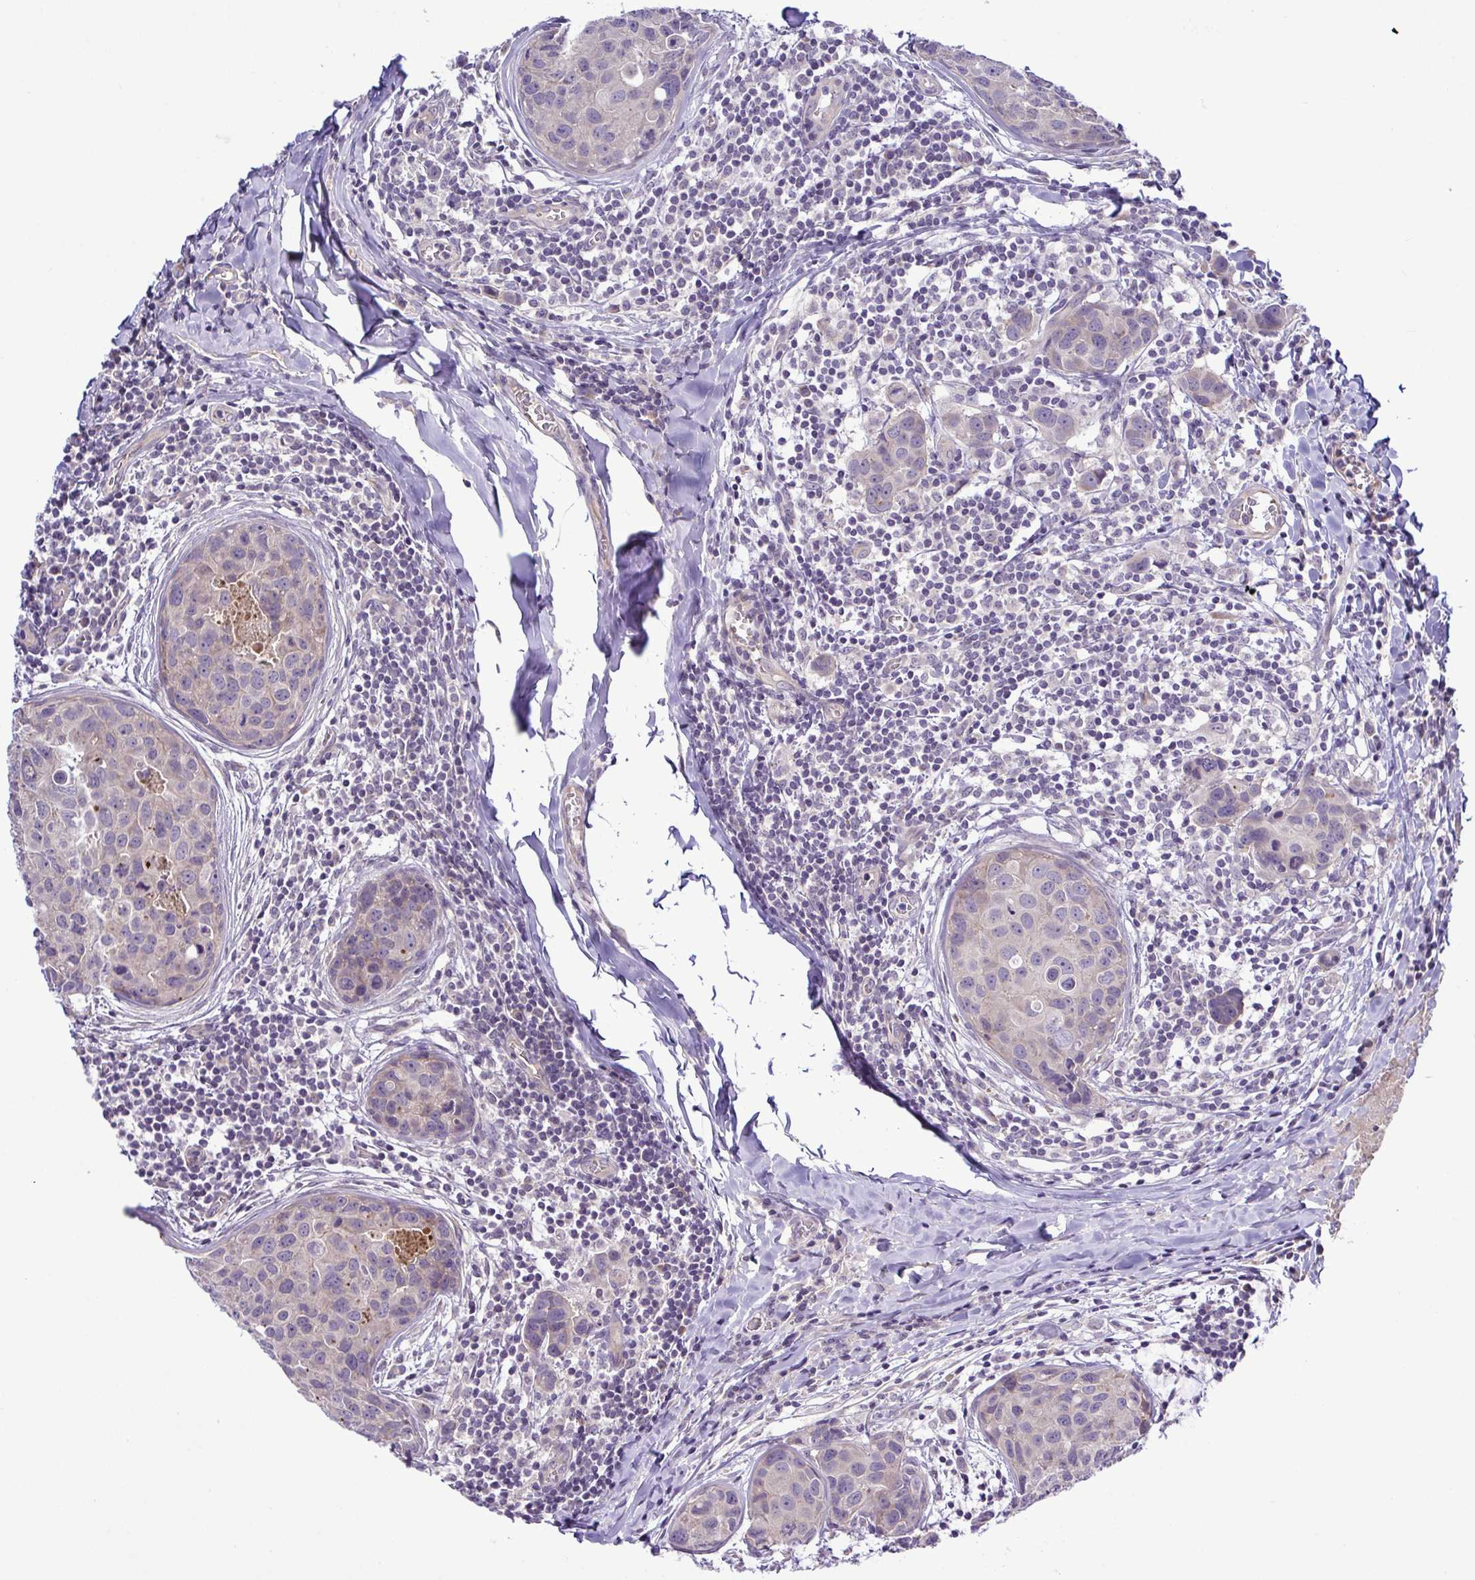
{"staining": {"intensity": "negative", "quantity": "none", "location": "none"}, "tissue": "breast cancer", "cell_type": "Tumor cells", "image_type": "cancer", "snomed": [{"axis": "morphology", "description": "Duct carcinoma"}, {"axis": "topography", "description": "Breast"}], "caption": "IHC micrograph of human breast cancer (infiltrating ductal carcinoma) stained for a protein (brown), which exhibits no expression in tumor cells.", "gene": "SYNPO2L", "patient": {"sex": "female", "age": 24}}